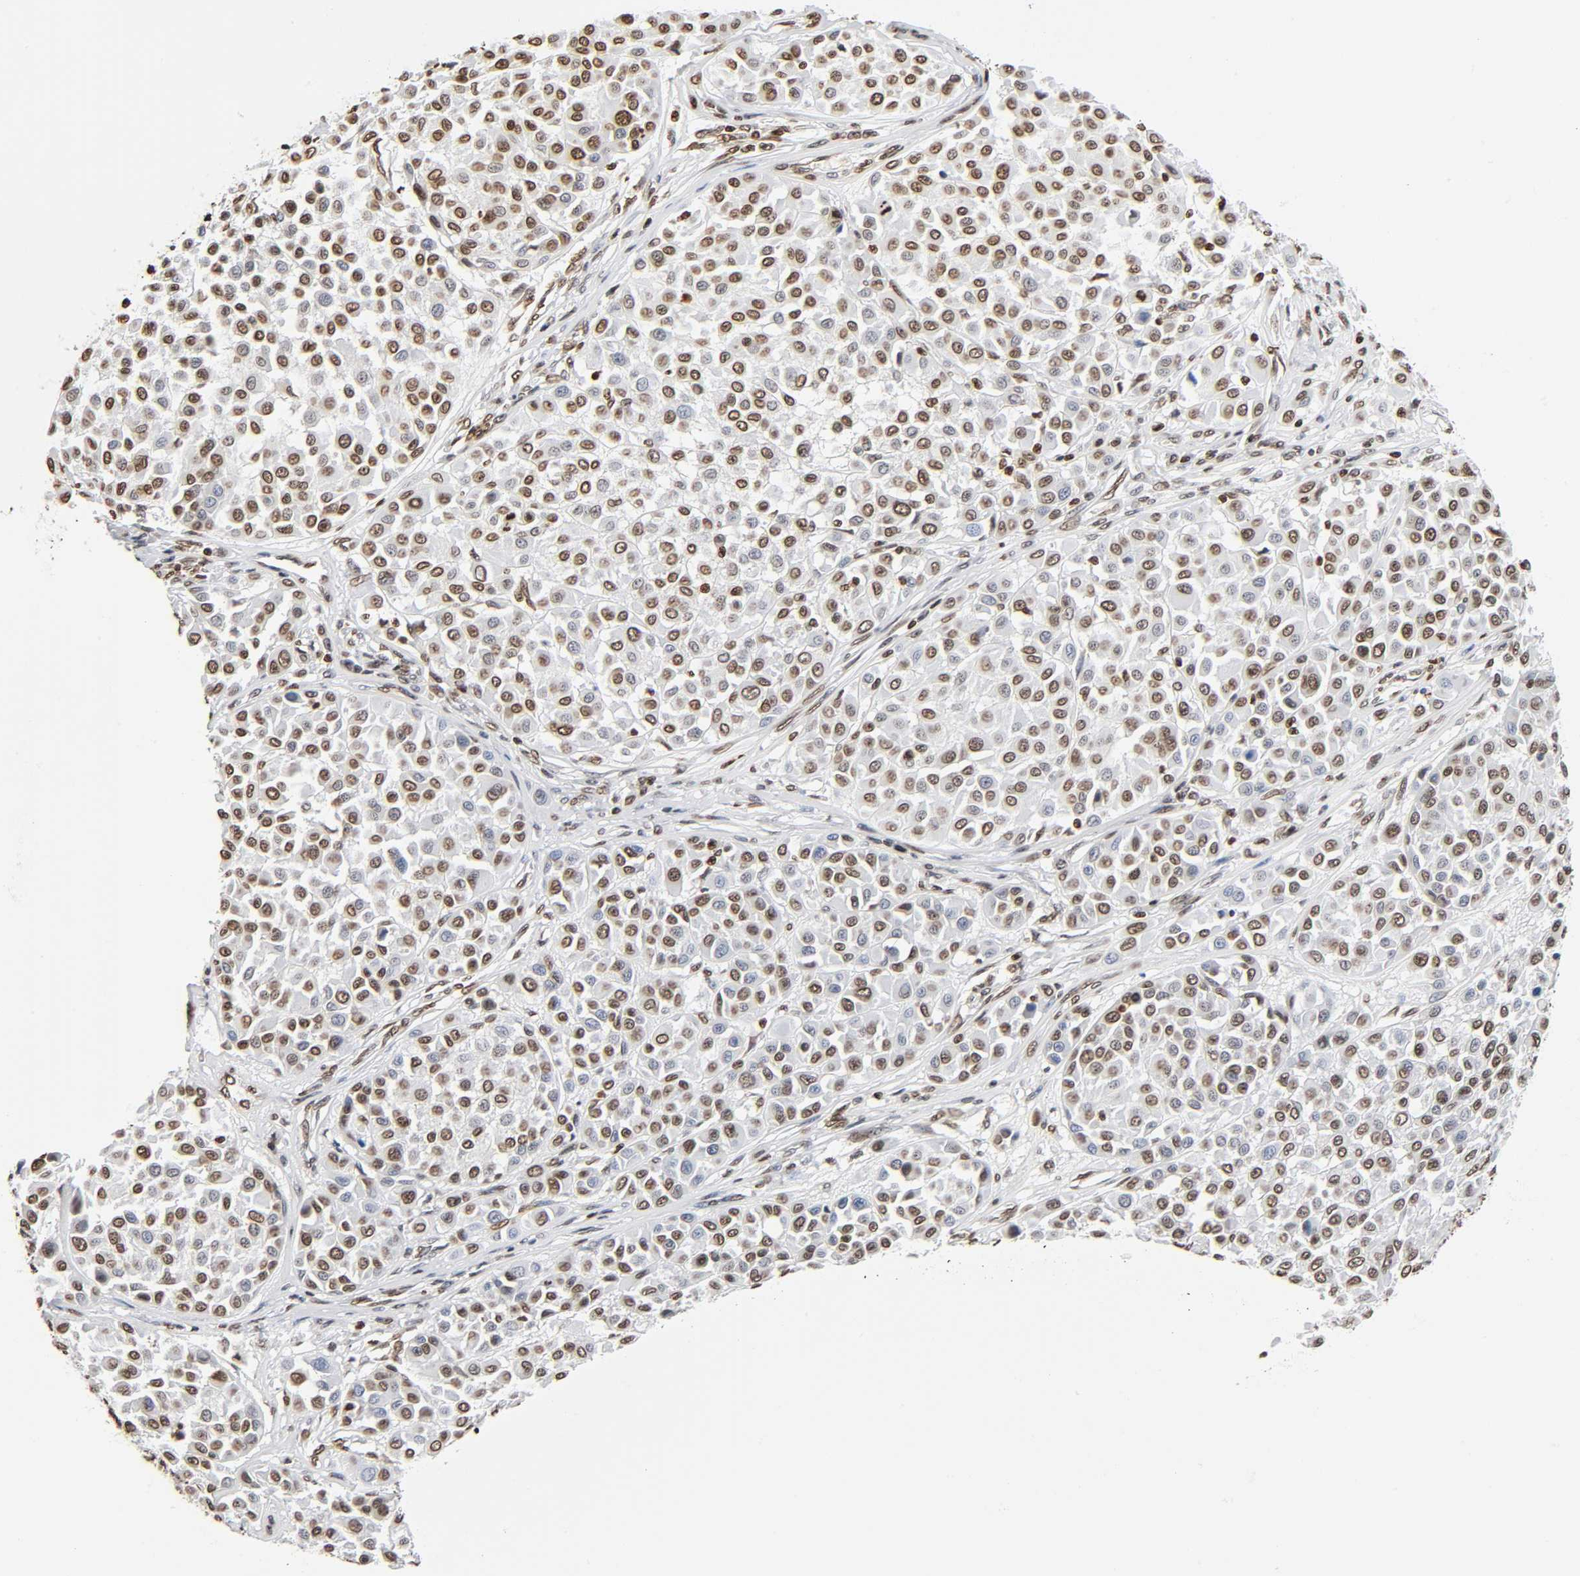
{"staining": {"intensity": "moderate", "quantity": ">75%", "location": "nuclear"}, "tissue": "melanoma", "cell_type": "Tumor cells", "image_type": "cancer", "snomed": [{"axis": "morphology", "description": "Malignant melanoma, Metastatic site"}, {"axis": "topography", "description": "Soft tissue"}], "caption": "DAB (3,3'-diaminobenzidine) immunohistochemical staining of melanoma reveals moderate nuclear protein staining in about >75% of tumor cells.", "gene": "HOXA6", "patient": {"sex": "male", "age": 41}}